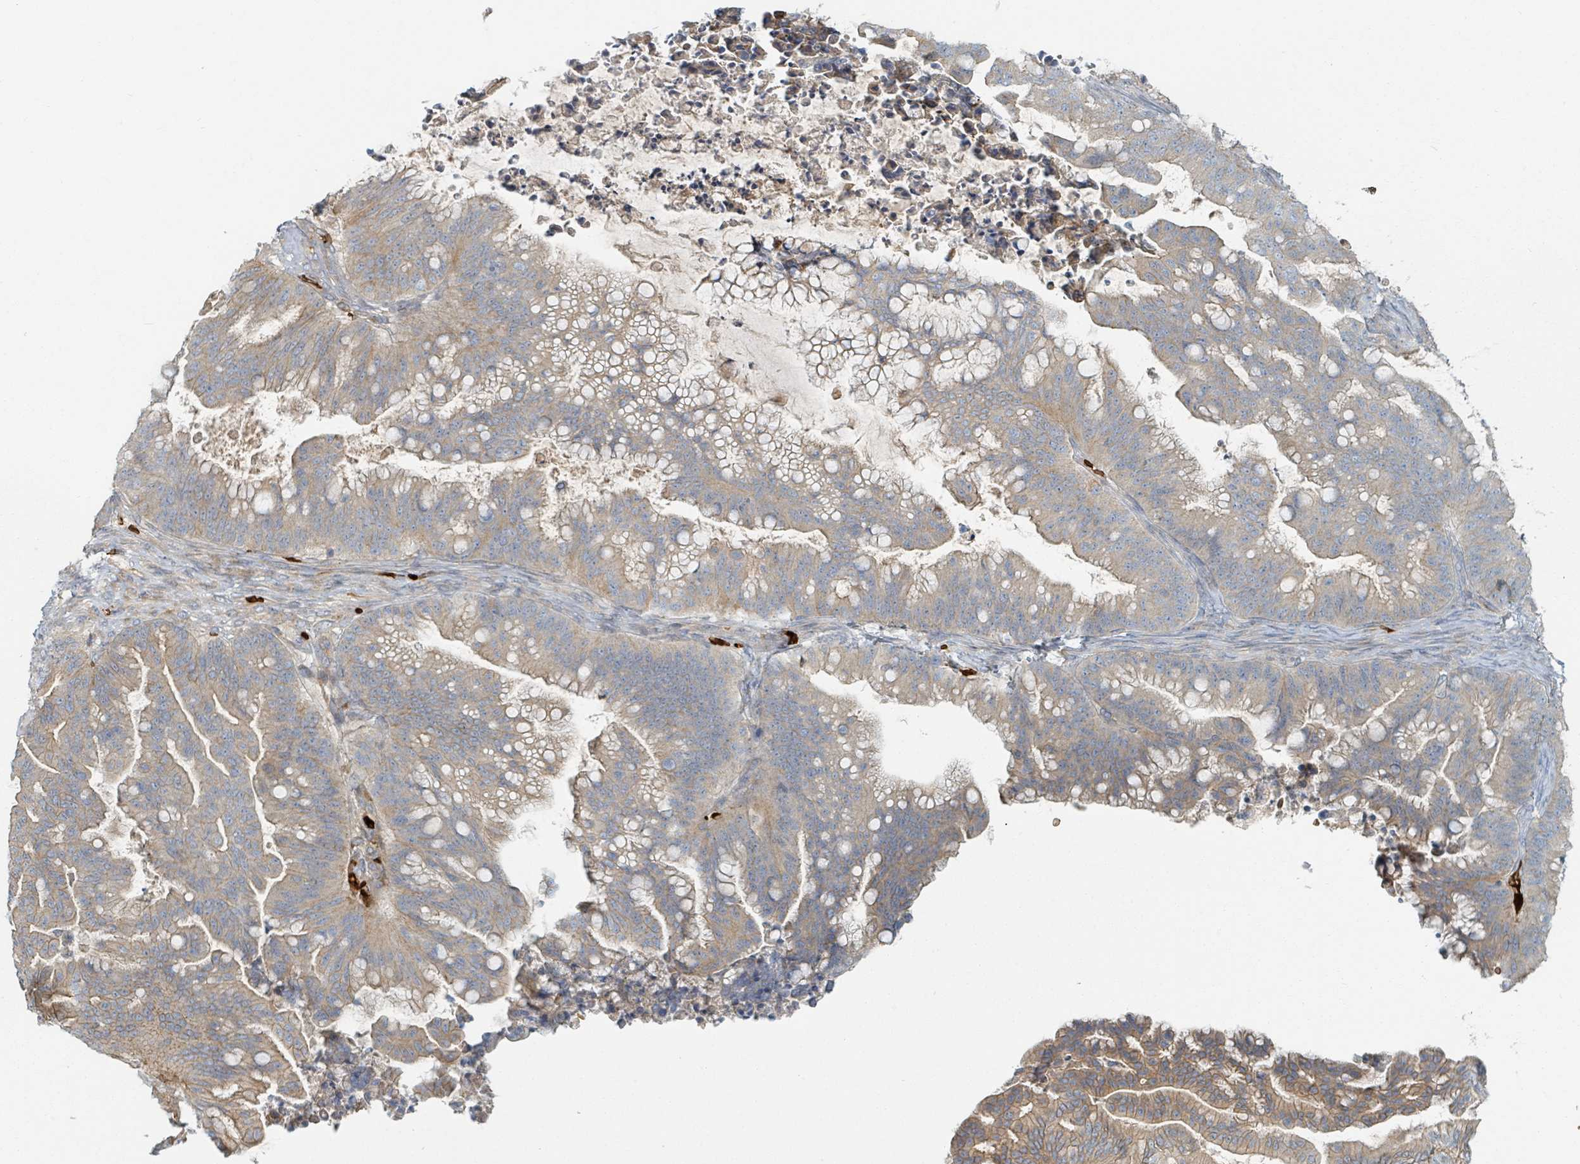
{"staining": {"intensity": "weak", "quantity": ">75%", "location": "cytoplasmic/membranous"}, "tissue": "ovarian cancer", "cell_type": "Tumor cells", "image_type": "cancer", "snomed": [{"axis": "morphology", "description": "Cystadenocarcinoma, mucinous, NOS"}, {"axis": "topography", "description": "Ovary"}], "caption": "Ovarian cancer (mucinous cystadenocarcinoma) stained with immunohistochemistry (IHC) reveals weak cytoplasmic/membranous expression in approximately >75% of tumor cells.", "gene": "TRPC4AP", "patient": {"sex": "female", "age": 67}}